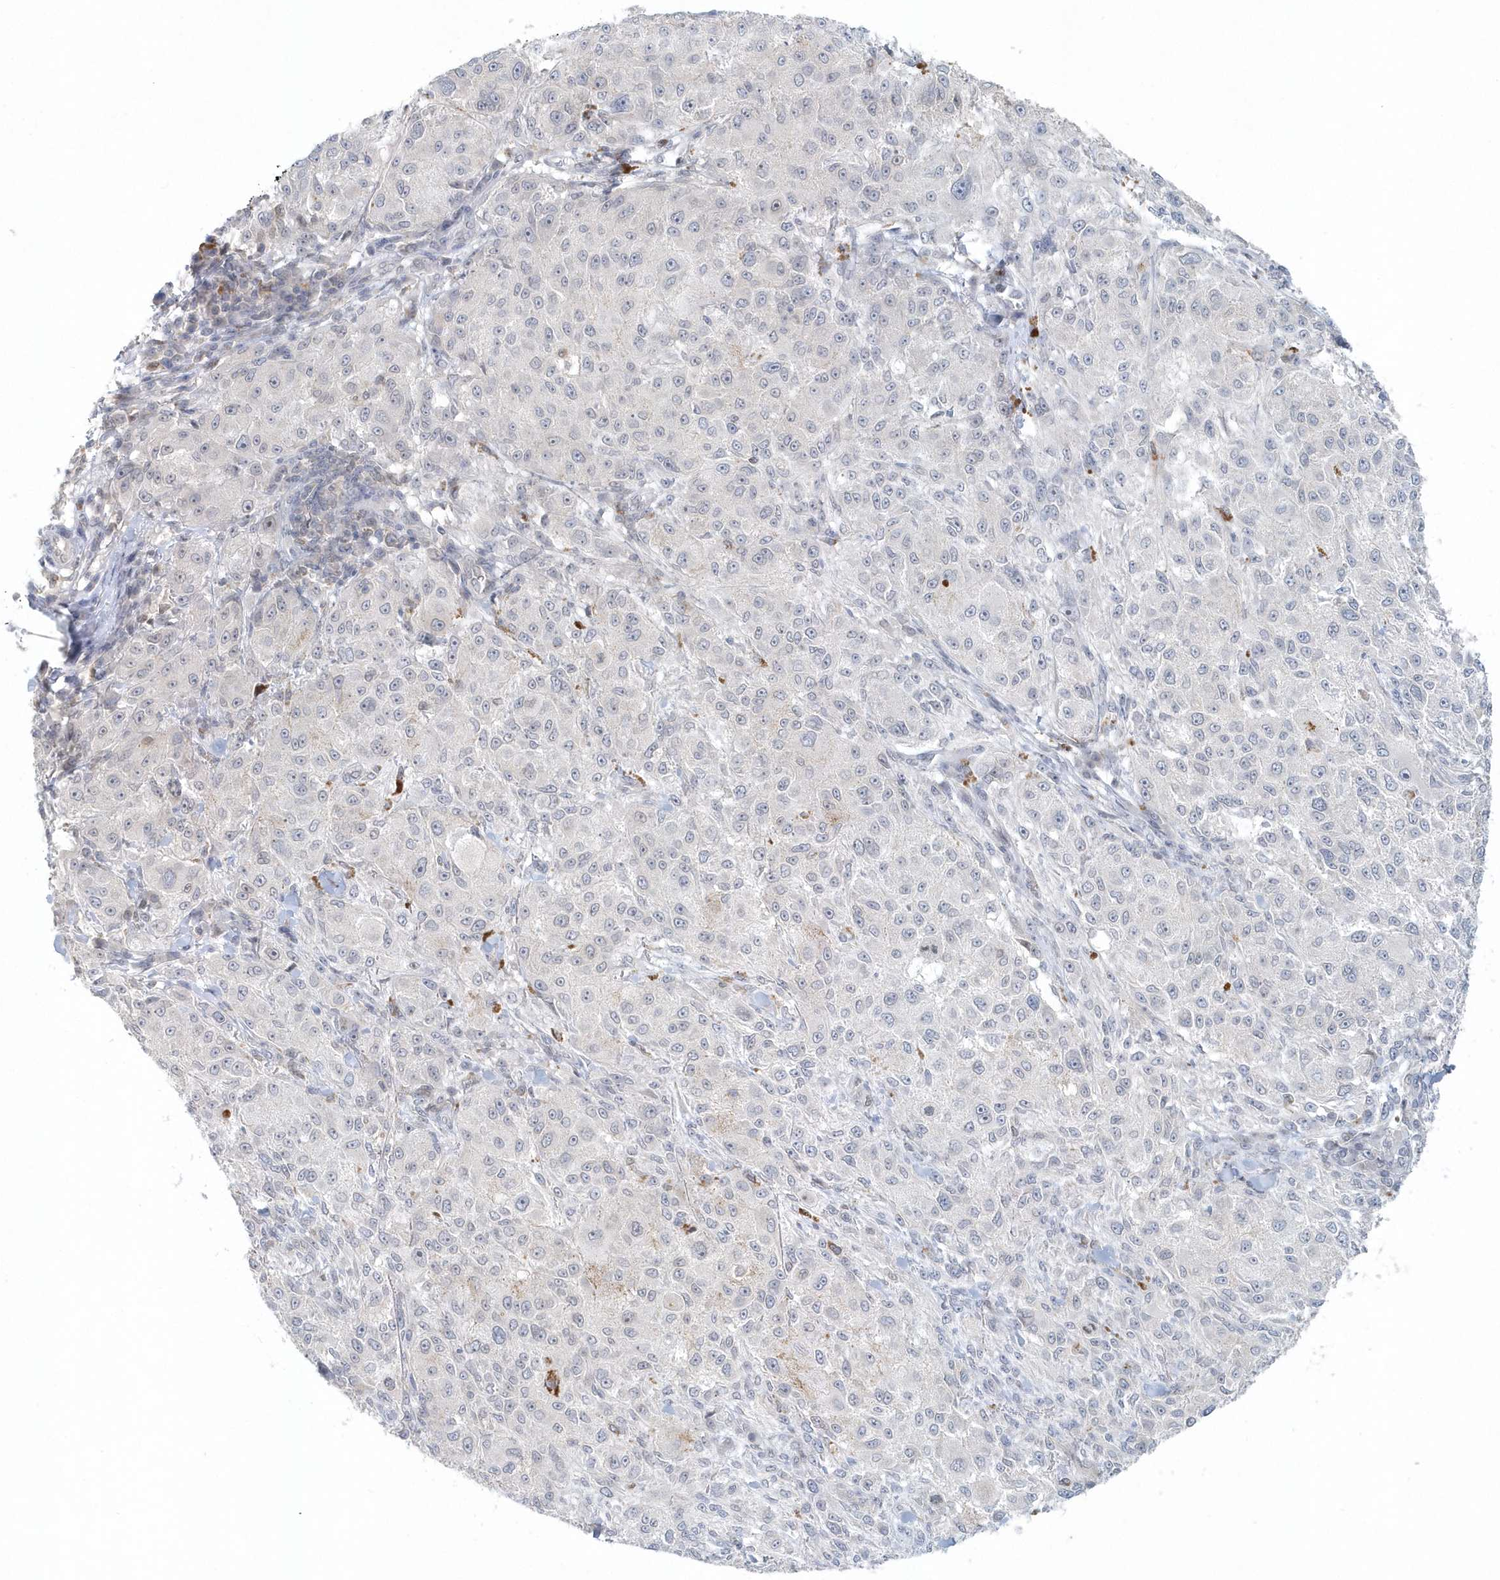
{"staining": {"intensity": "negative", "quantity": "none", "location": "none"}, "tissue": "melanoma", "cell_type": "Tumor cells", "image_type": "cancer", "snomed": [{"axis": "morphology", "description": "Necrosis, NOS"}, {"axis": "morphology", "description": "Malignant melanoma, NOS"}, {"axis": "topography", "description": "Skin"}], "caption": "A high-resolution histopathology image shows immunohistochemistry (IHC) staining of melanoma, which exhibits no significant positivity in tumor cells.", "gene": "NUP54", "patient": {"sex": "female", "age": 87}}